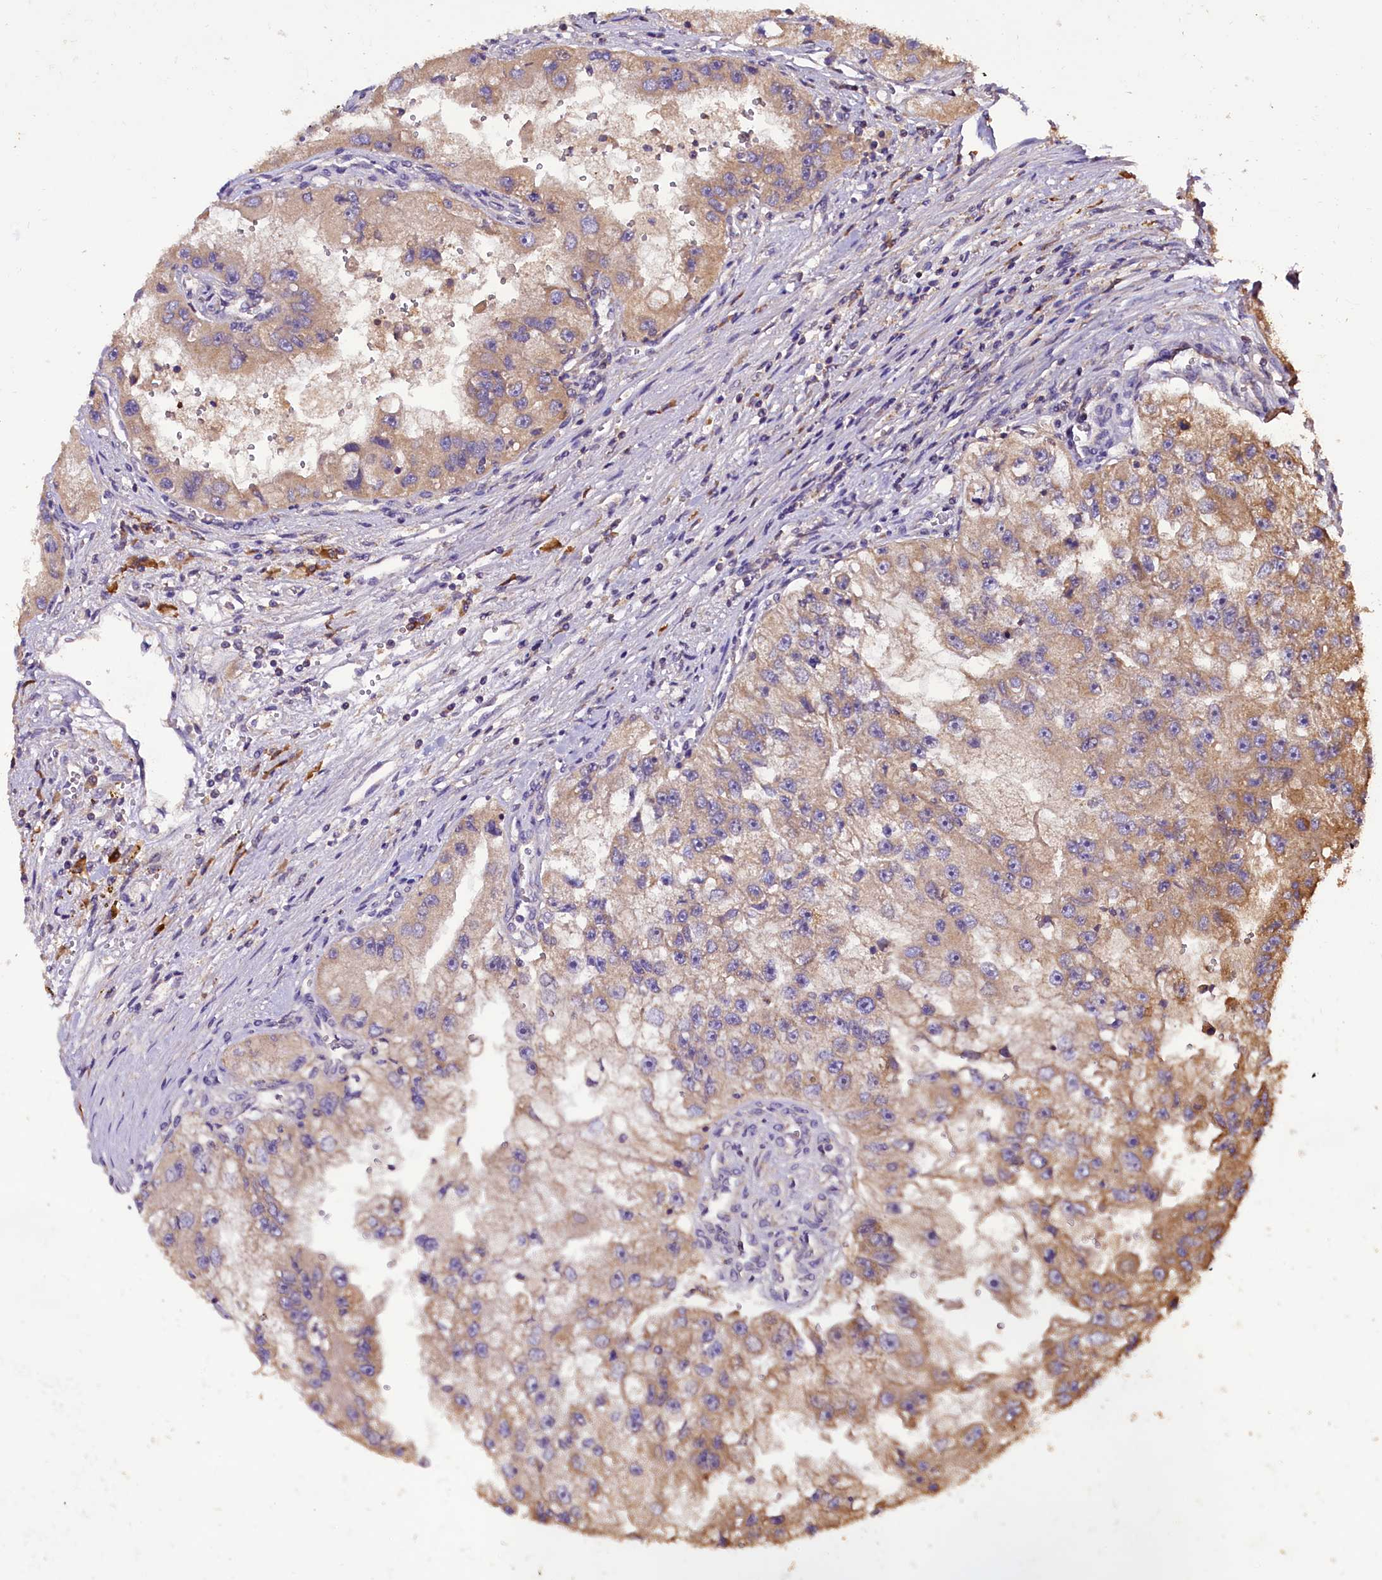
{"staining": {"intensity": "moderate", "quantity": ">75%", "location": "cytoplasmic/membranous"}, "tissue": "renal cancer", "cell_type": "Tumor cells", "image_type": "cancer", "snomed": [{"axis": "morphology", "description": "Adenocarcinoma, NOS"}, {"axis": "topography", "description": "Kidney"}], "caption": "Tumor cells display moderate cytoplasmic/membranous staining in approximately >75% of cells in renal cancer. The protein of interest is stained brown, and the nuclei are stained in blue (DAB IHC with brightfield microscopy, high magnification).", "gene": "ENKD1", "patient": {"sex": "male", "age": 63}}